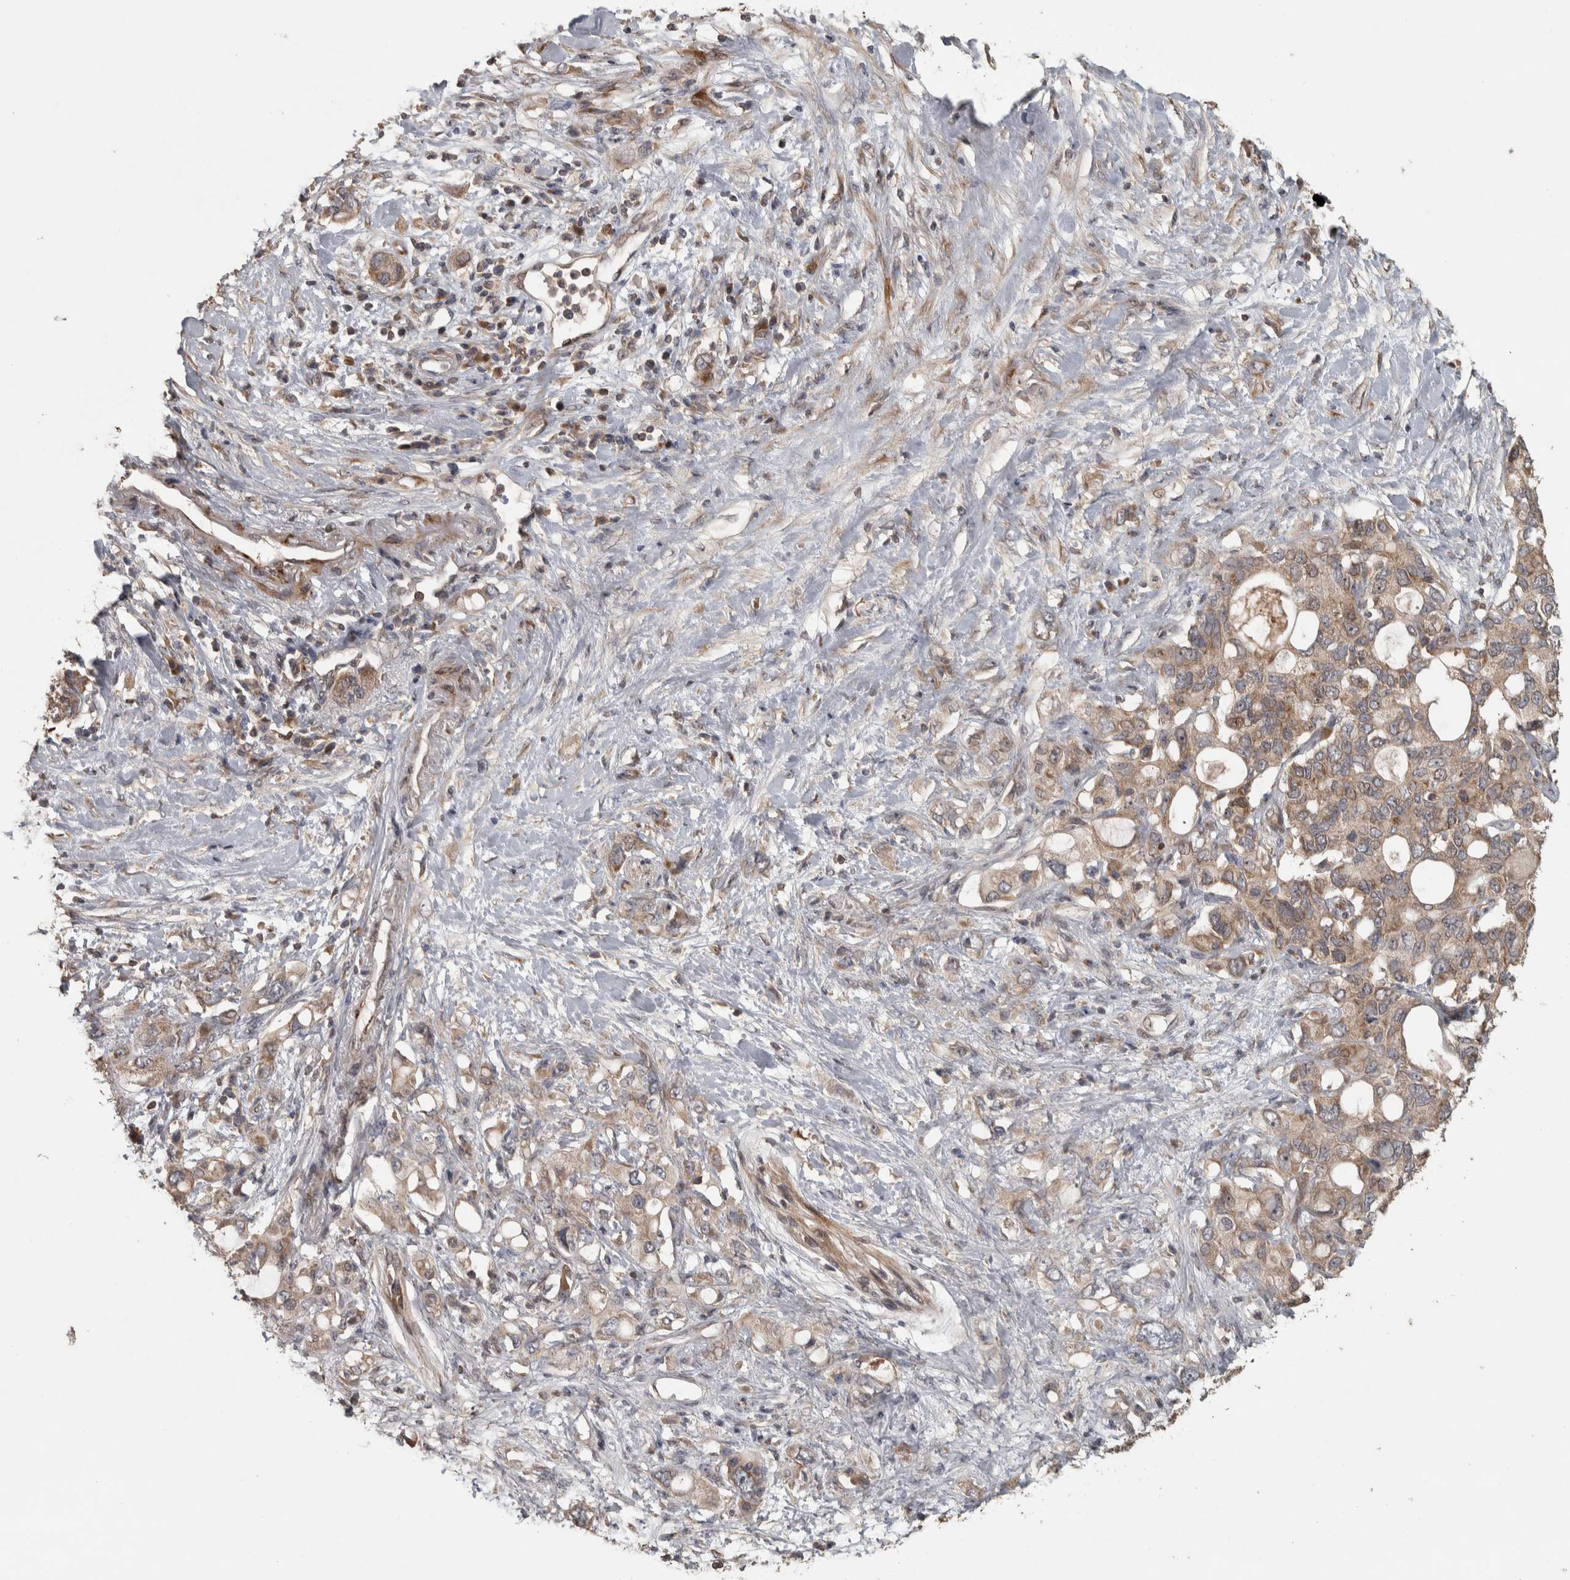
{"staining": {"intensity": "moderate", "quantity": ">75%", "location": "cytoplasmic/membranous"}, "tissue": "pancreatic cancer", "cell_type": "Tumor cells", "image_type": "cancer", "snomed": [{"axis": "morphology", "description": "Adenocarcinoma, NOS"}, {"axis": "topography", "description": "Pancreas"}], "caption": "Immunohistochemical staining of human pancreatic adenocarcinoma exhibits moderate cytoplasmic/membranous protein expression in approximately >75% of tumor cells.", "gene": "ERAL1", "patient": {"sex": "female", "age": 56}}